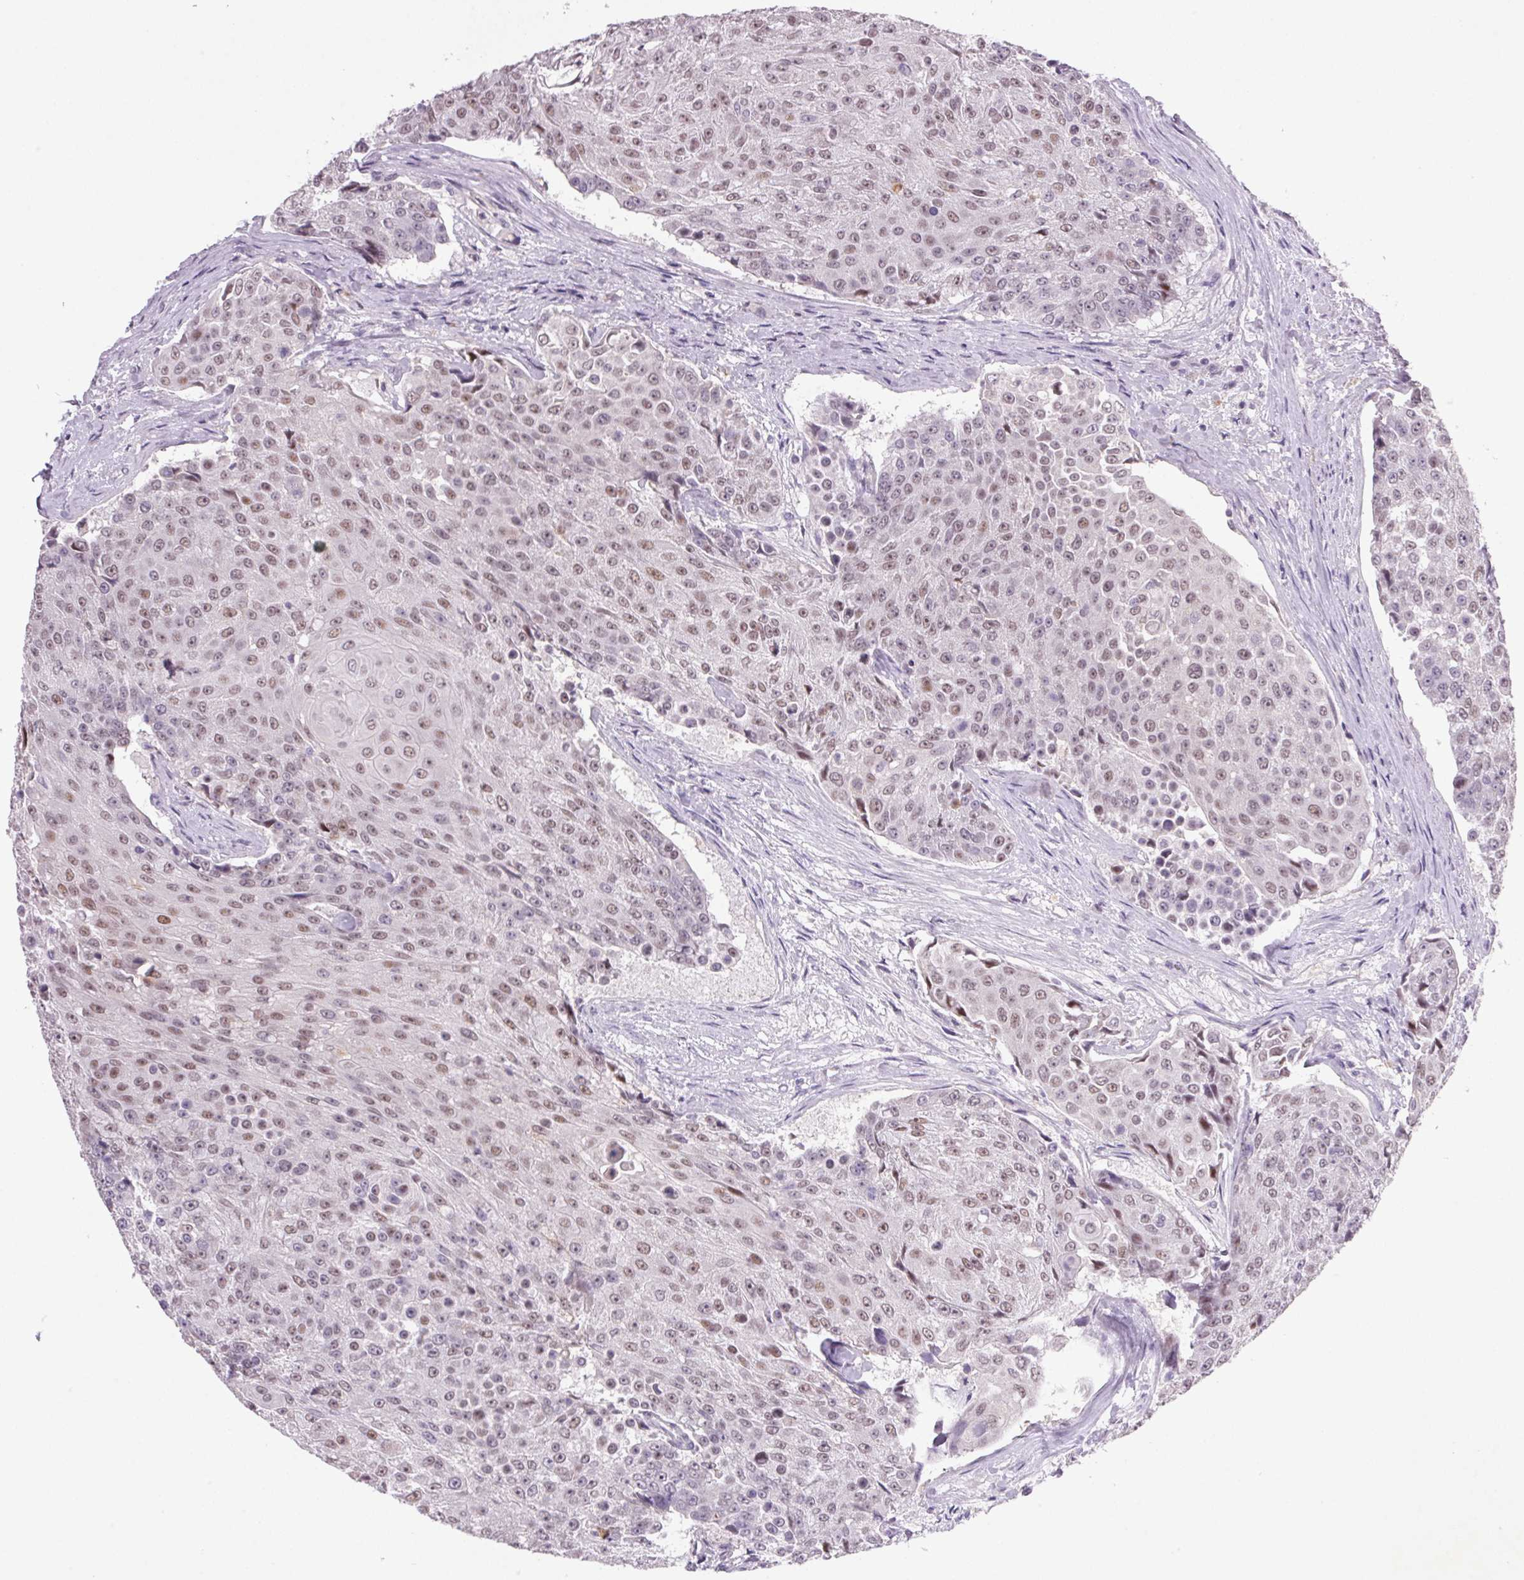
{"staining": {"intensity": "weak", "quantity": ">75%", "location": "nuclear"}, "tissue": "urothelial cancer", "cell_type": "Tumor cells", "image_type": "cancer", "snomed": [{"axis": "morphology", "description": "Urothelial carcinoma, High grade"}, {"axis": "topography", "description": "Urinary bladder"}], "caption": "Urothelial carcinoma (high-grade) stained with DAB IHC shows low levels of weak nuclear staining in approximately >75% of tumor cells.", "gene": "TRDN", "patient": {"sex": "female", "age": 63}}